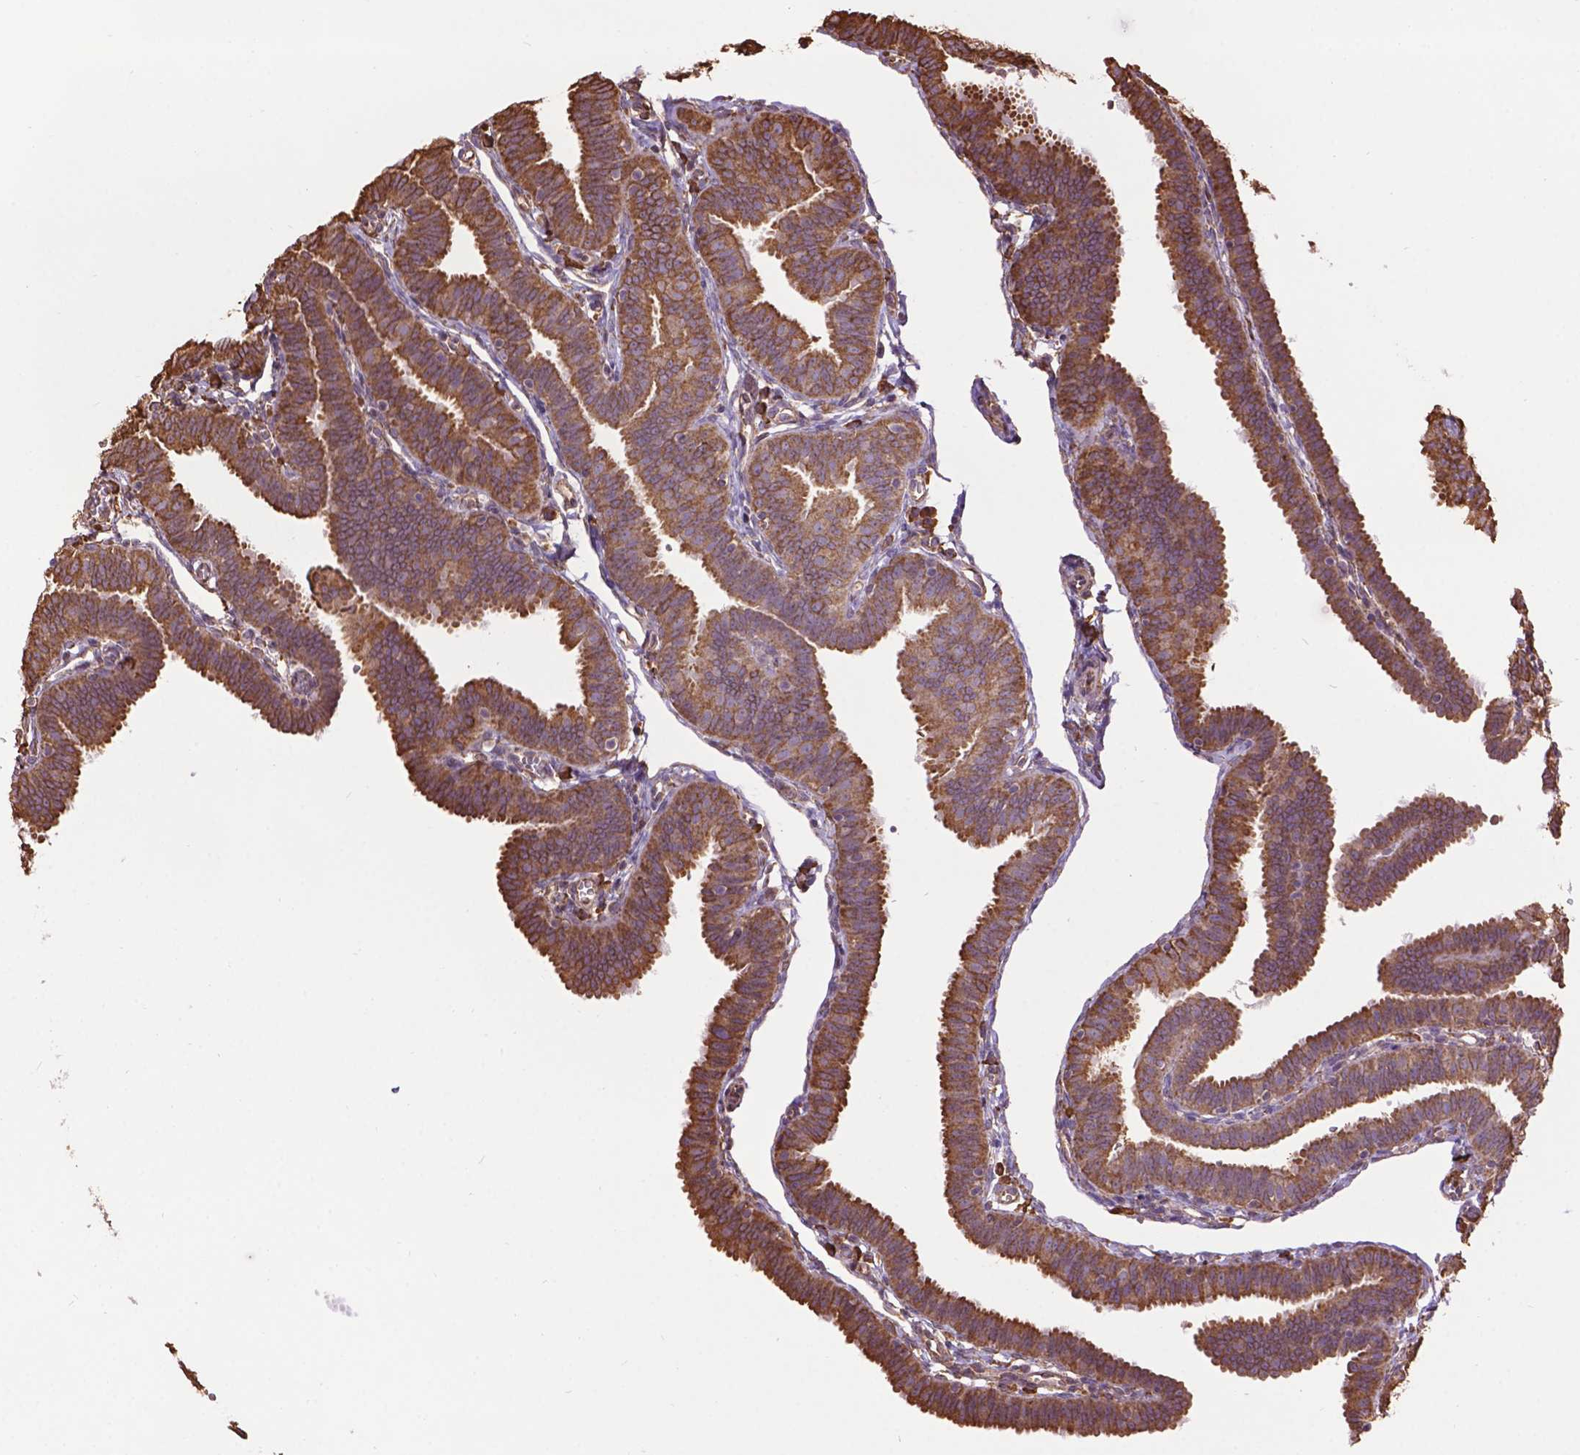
{"staining": {"intensity": "moderate", "quantity": ">75%", "location": "cytoplasmic/membranous"}, "tissue": "fallopian tube", "cell_type": "Glandular cells", "image_type": "normal", "snomed": [{"axis": "morphology", "description": "Normal tissue, NOS"}, {"axis": "topography", "description": "Fallopian tube"}], "caption": "Fallopian tube was stained to show a protein in brown. There is medium levels of moderate cytoplasmic/membranous staining in approximately >75% of glandular cells.", "gene": "PPP2R5E", "patient": {"sex": "female", "age": 25}}